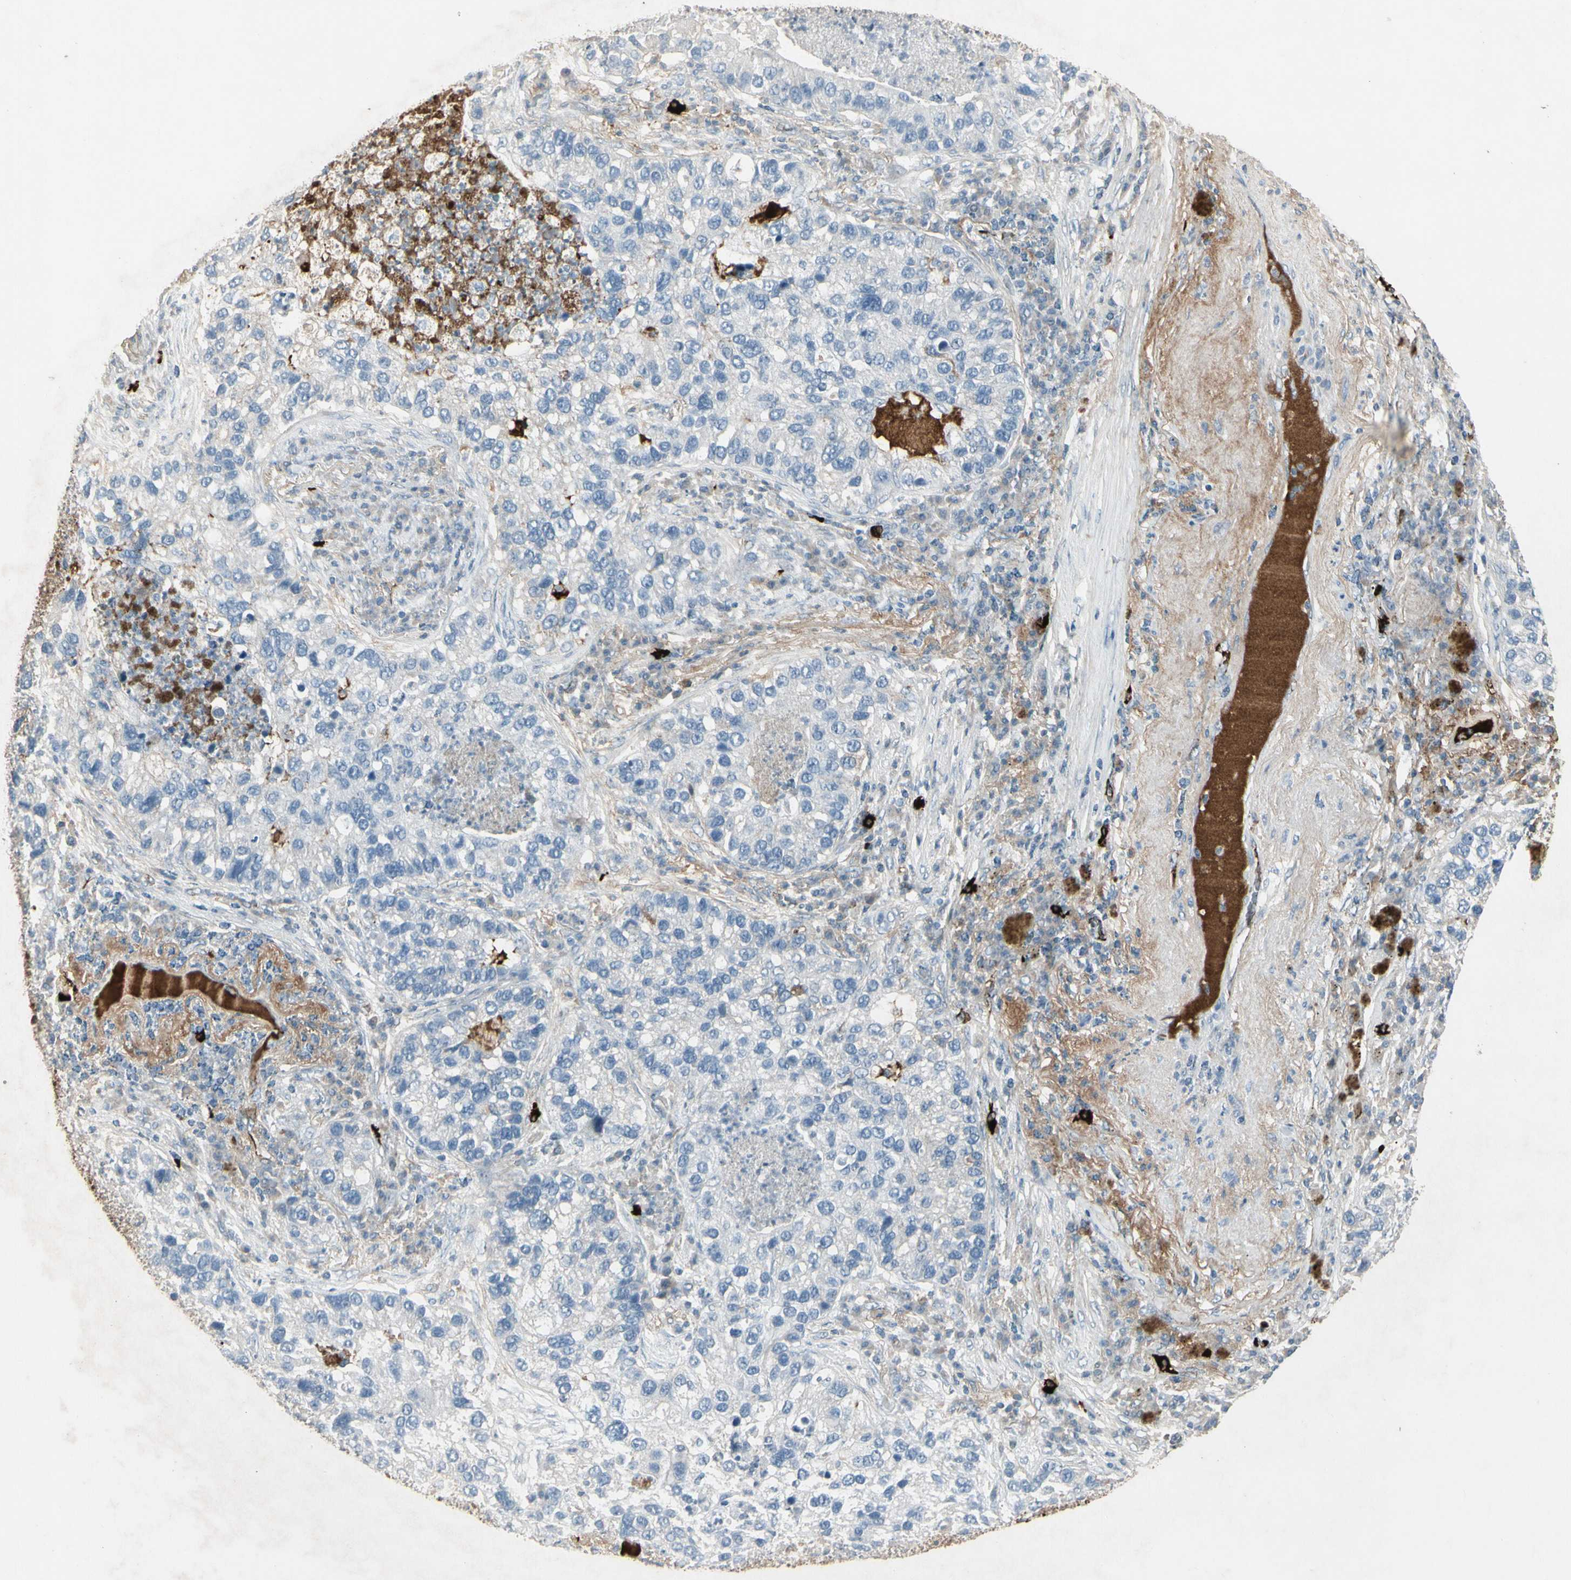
{"staining": {"intensity": "negative", "quantity": "none", "location": "none"}, "tissue": "lung cancer", "cell_type": "Tumor cells", "image_type": "cancer", "snomed": [{"axis": "morphology", "description": "Normal tissue, NOS"}, {"axis": "morphology", "description": "Adenocarcinoma, NOS"}, {"axis": "topography", "description": "Bronchus"}, {"axis": "topography", "description": "Lung"}], "caption": "Immunohistochemical staining of human adenocarcinoma (lung) exhibits no significant staining in tumor cells.", "gene": "IGHM", "patient": {"sex": "male", "age": 54}}